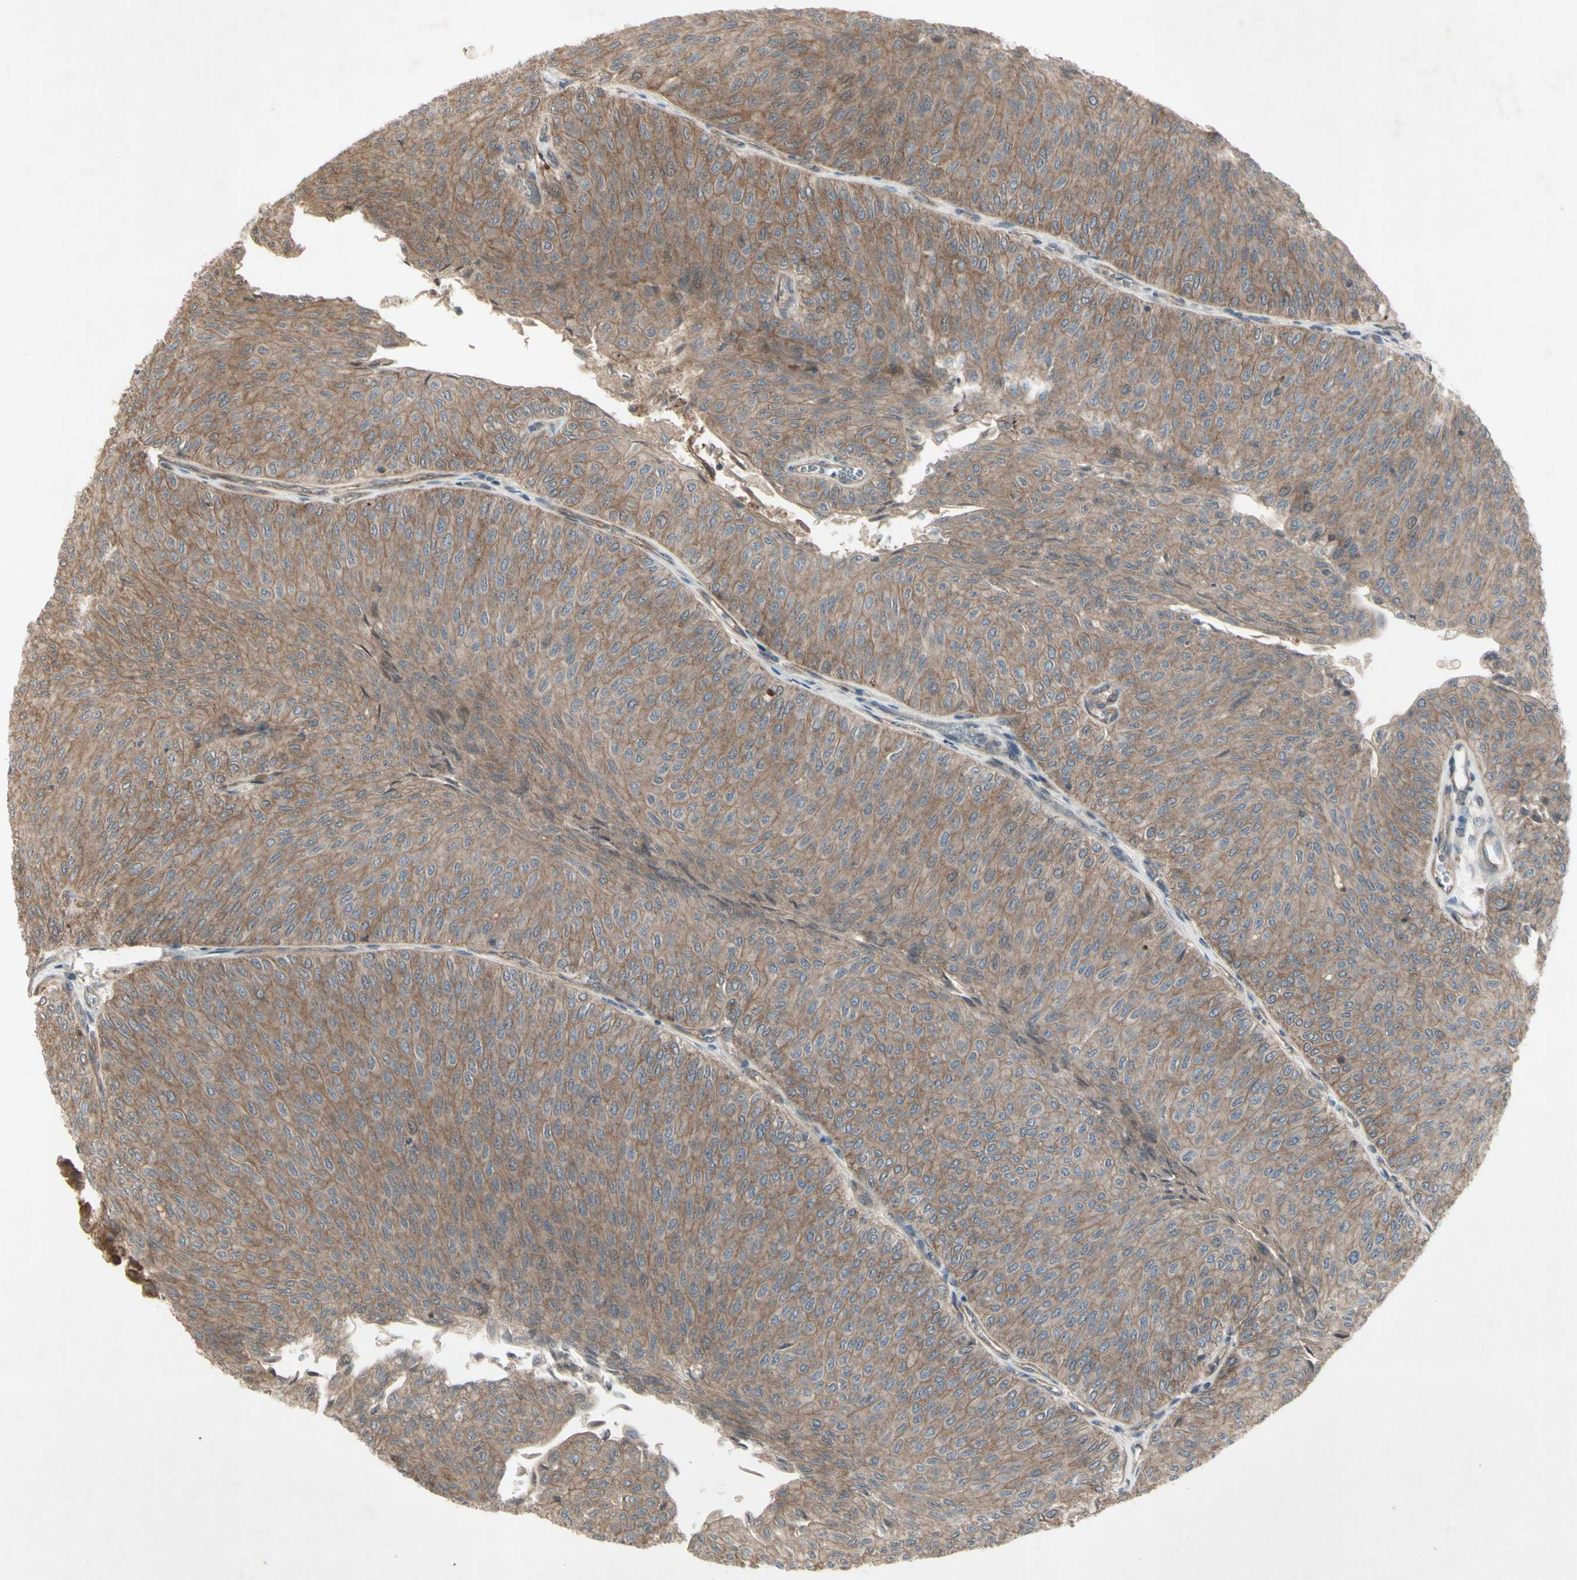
{"staining": {"intensity": "moderate", "quantity": ">75%", "location": "cytoplasmic/membranous"}, "tissue": "urothelial cancer", "cell_type": "Tumor cells", "image_type": "cancer", "snomed": [{"axis": "morphology", "description": "Urothelial carcinoma, Low grade"}, {"axis": "topography", "description": "Urinary bladder"}], "caption": "A brown stain labels moderate cytoplasmic/membranous expression of a protein in low-grade urothelial carcinoma tumor cells.", "gene": "JAG1", "patient": {"sex": "male", "age": 78}}